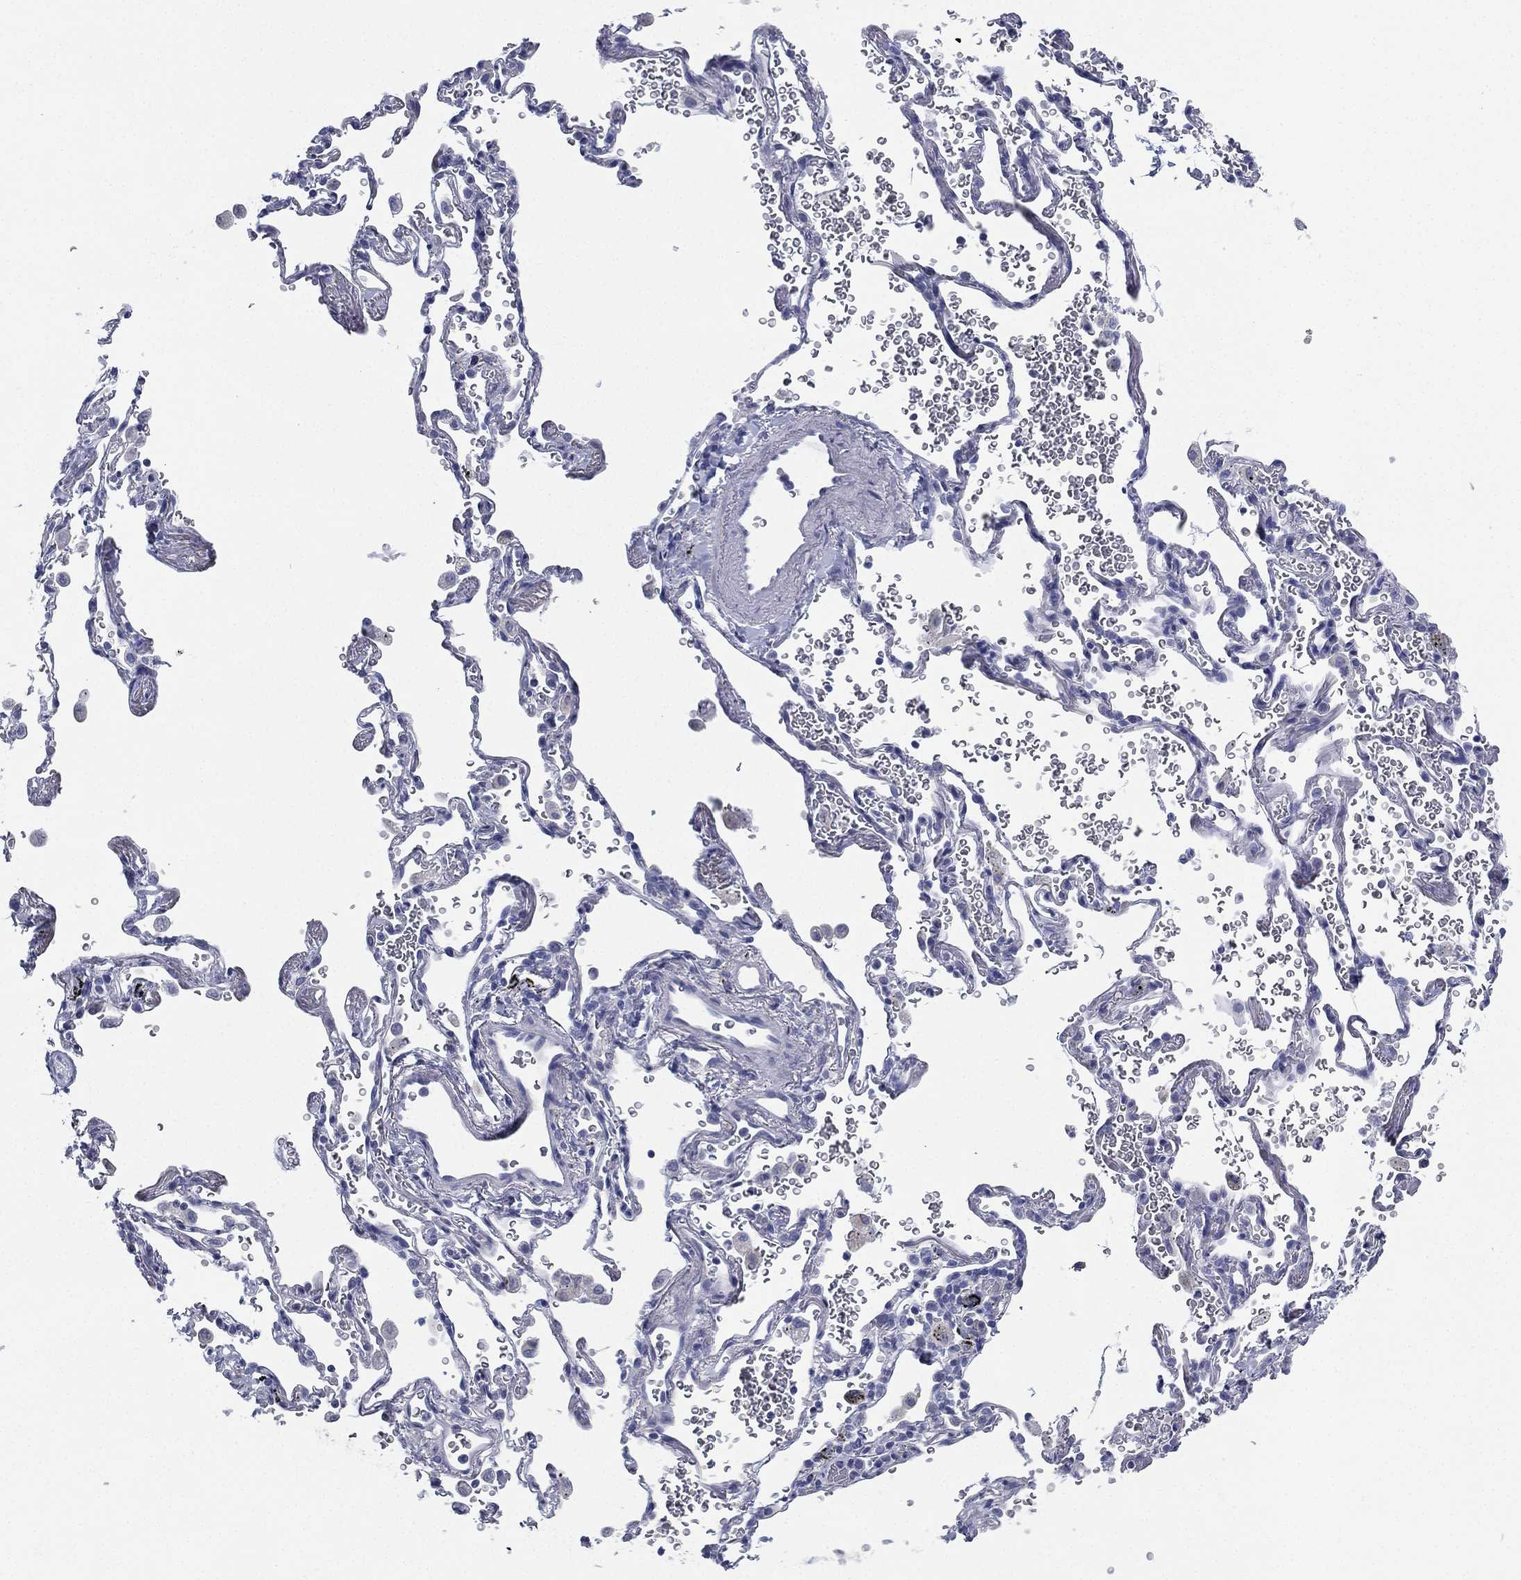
{"staining": {"intensity": "negative", "quantity": "none", "location": "none"}, "tissue": "soft tissue", "cell_type": "Fibroblasts", "image_type": "normal", "snomed": [{"axis": "morphology", "description": "Normal tissue, NOS"}, {"axis": "morphology", "description": "Adenocarcinoma, NOS"}, {"axis": "topography", "description": "Cartilage tissue"}, {"axis": "topography", "description": "Lung"}], "caption": "This is an immunohistochemistry image of normal soft tissue. There is no positivity in fibroblasts.", "gene": "FCER2", "patient": {"sex": "male", "age": 59}}